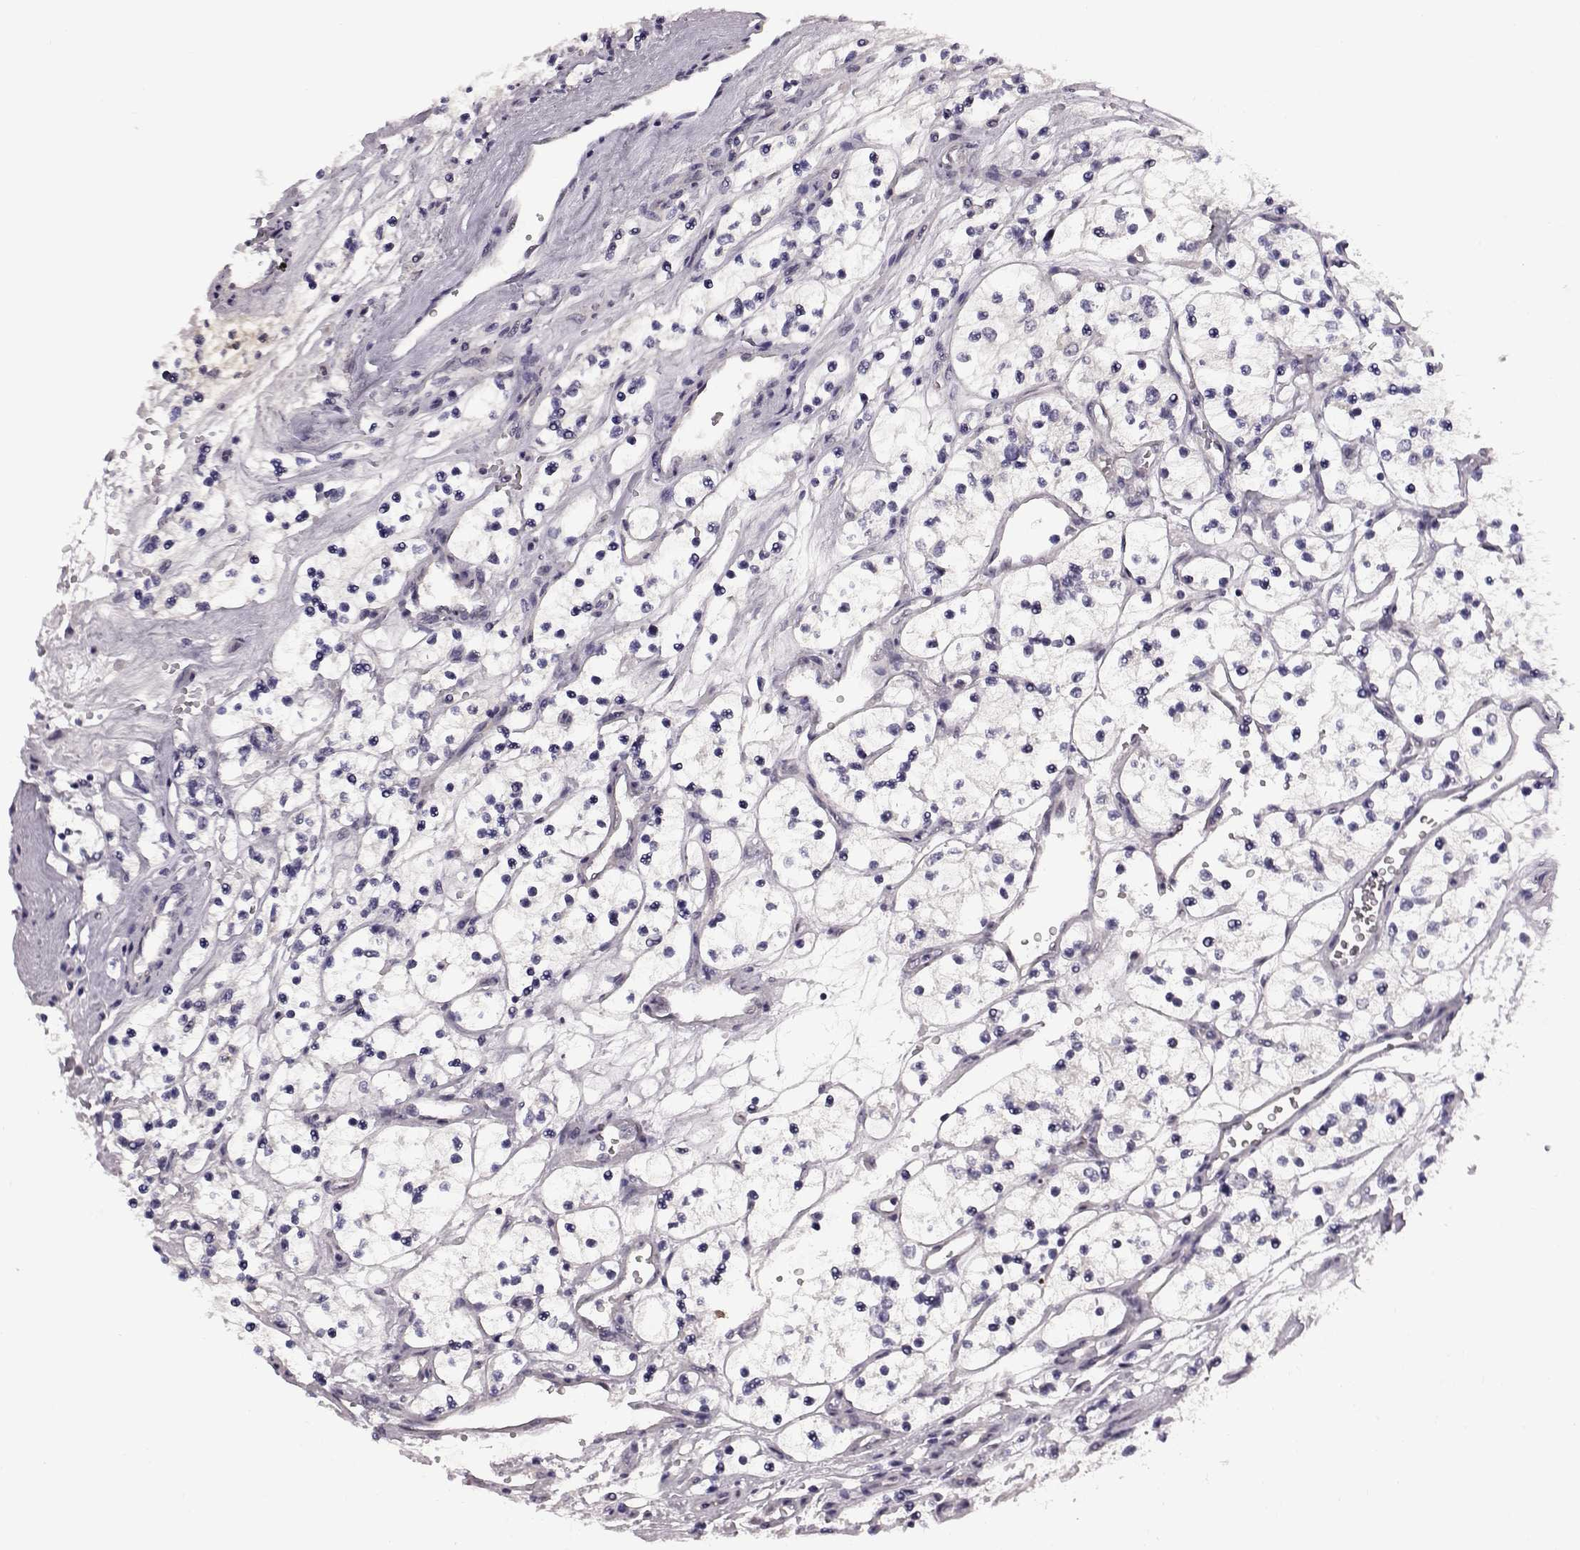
{"staining": {"intensity": "negative", "quantity": "none", "location": "none"}, "tissue": "renal cancer", "cell_type": "Tumor cells", "image_type": "cancer", "snomed": [{"axis": "morphology", "description": "Adenocarcinoma, NOS"}, {"axis": "topography", "description": "Kidney"}], "caption": "A histopathology image of adenocarcinoma (renal) stained for a protein exhibits no brown staining in tumor cells. (DAB immunohistochemistry (IHC) visualized using brightfield microscopy, high magnification).", "gene": "C10orf62", "patient": {"sex": "female", "age": 69}}